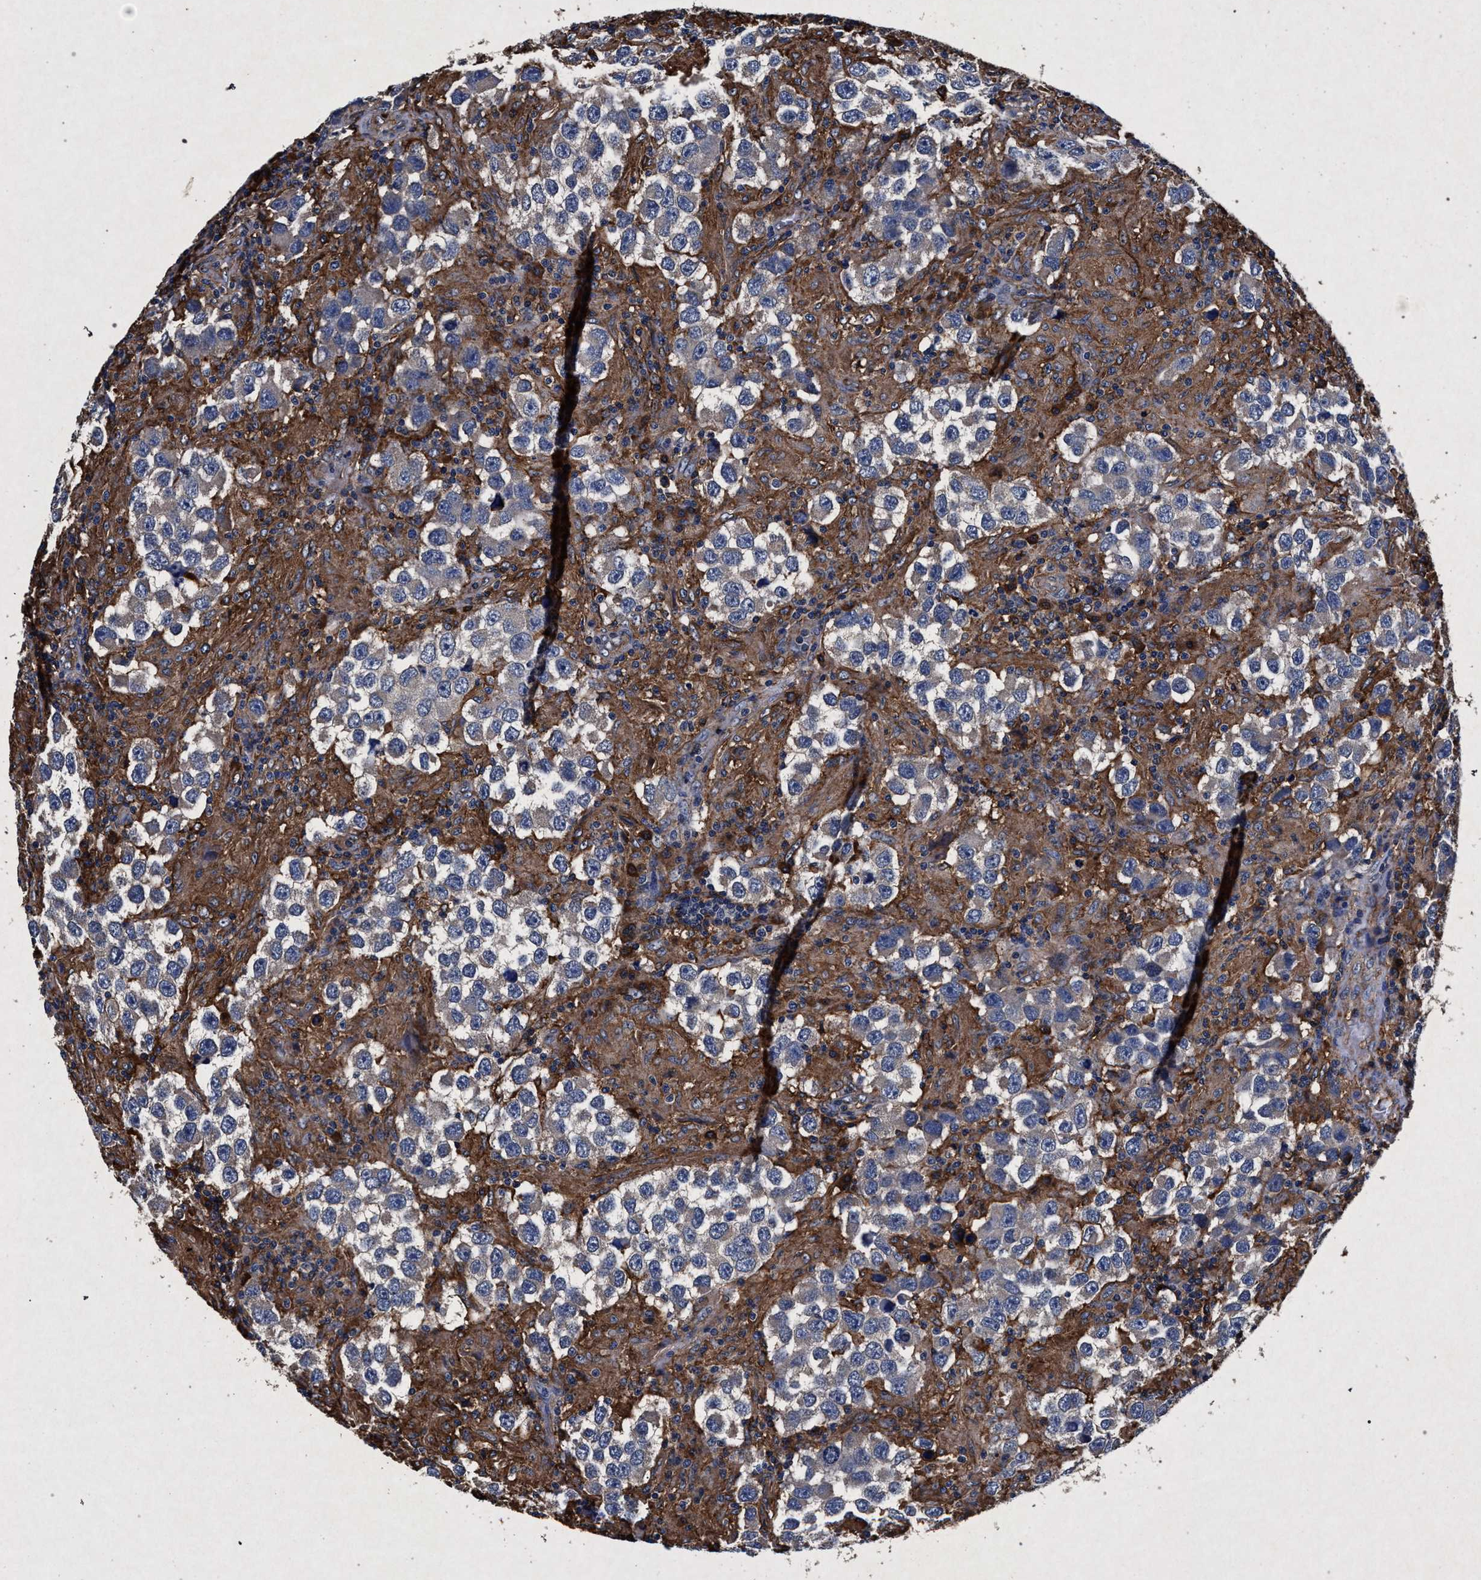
{"staining": {"intensity": "negative", "quantity": "none", "location": "none"}, "tissue": "testis cancer", "cell_type": "Tumor cells", "image_type": "cancer", "snomed": [{"axis": "morphology", "description": "Carcinoma, Embryonal, NOS"}, {"axis": "topography", "description": "Testis"}], "caption": "Immunohistochemistry histopathology image of neoplastic tissue: testis cancer (embryonal carcinoma) stained with DAB shows no significant protein positivity in tumor cells.", "gene": "MARCKS", "patient": {"sex": "male", "age": 21}}